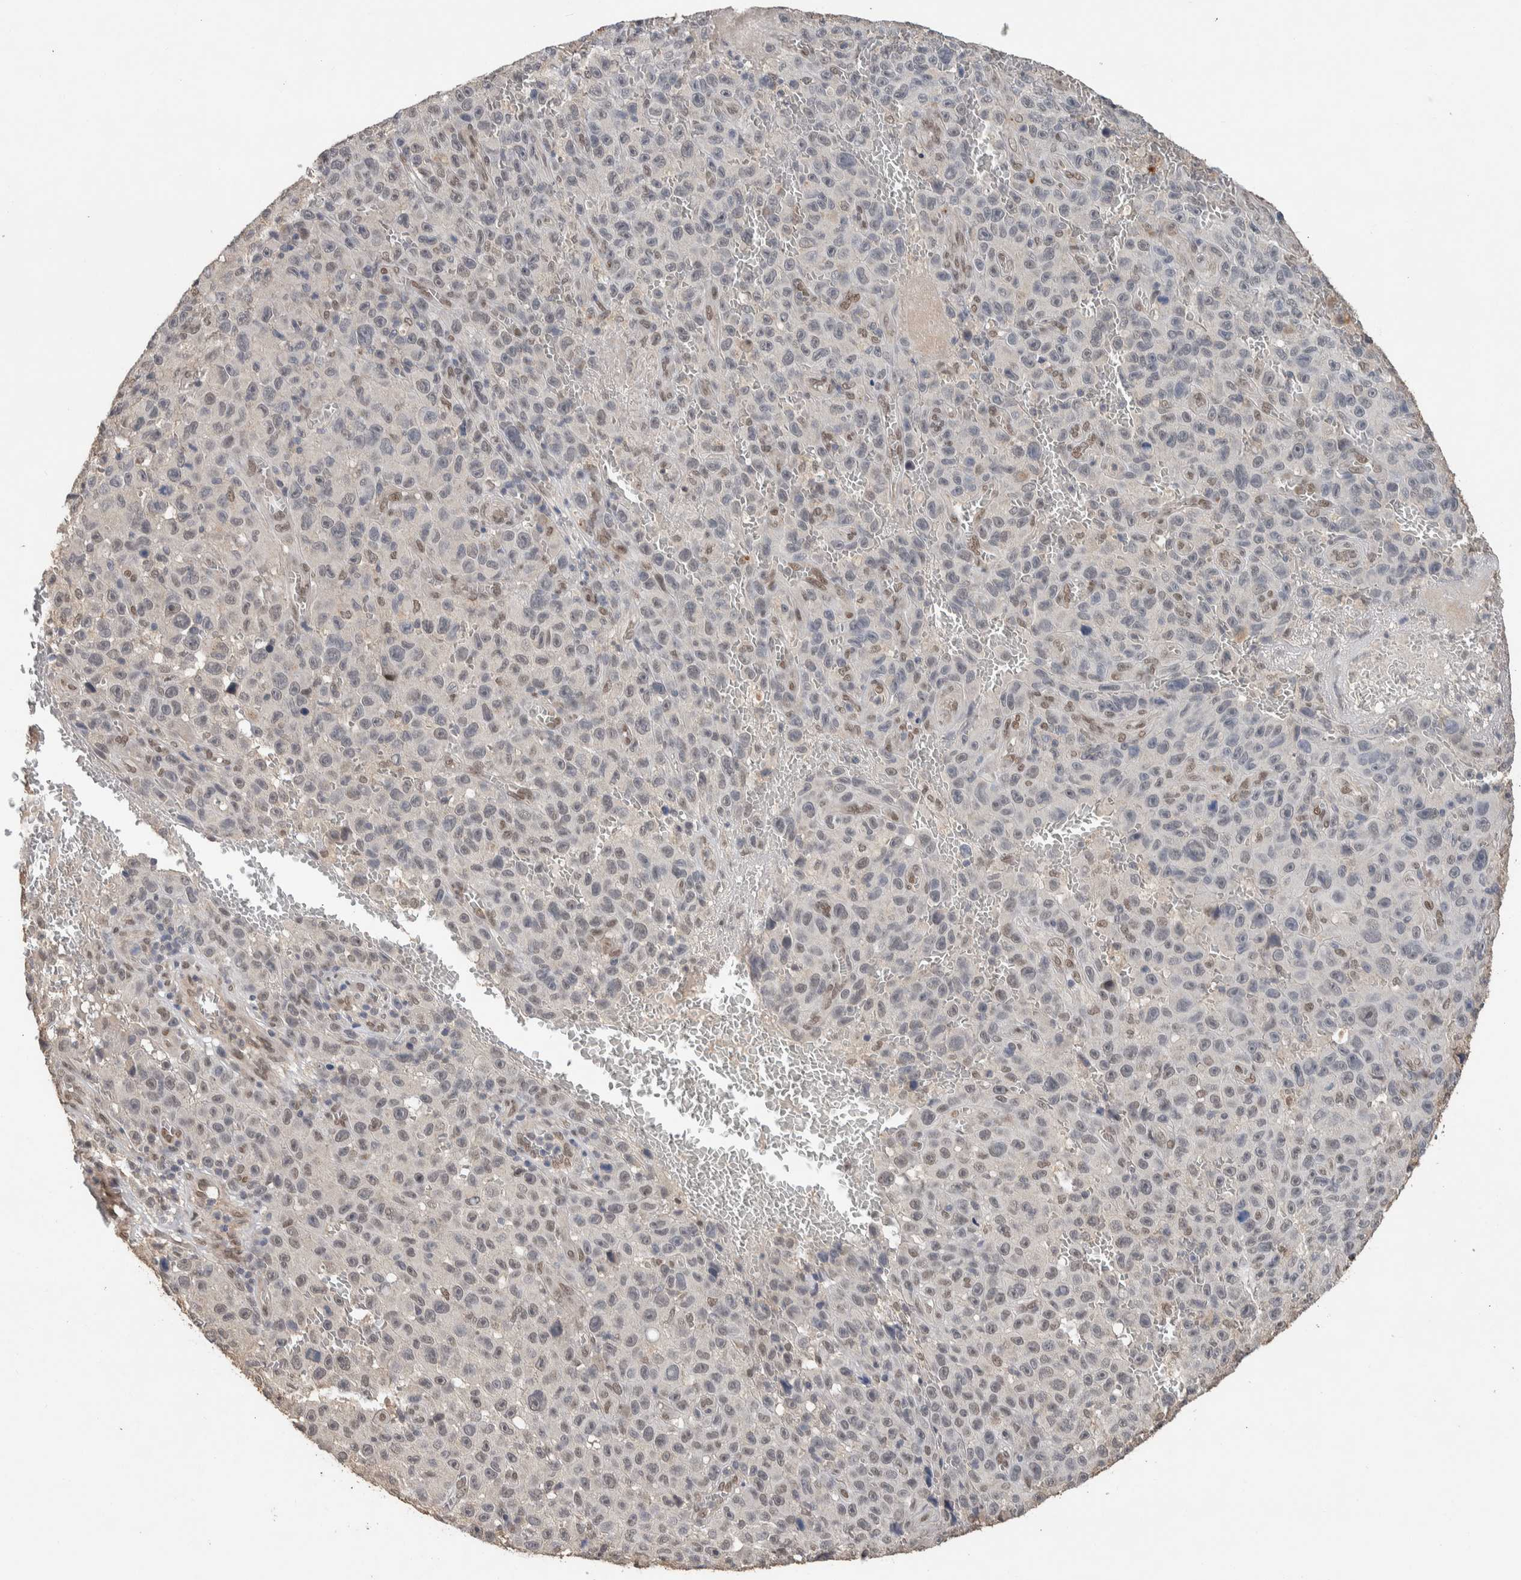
{"staining": {"intensity": "negative", "quantity": "none", "location": "none"}, "tissue": "melanoma", "cell_type": "Tumor cells", "image_type": "cancer", "snomed": [{"axis": "morphology", "description": "Malignant melanoma, NOS"}, {"axis": "topography", "description": "Skin"}], "caption": "High magnification brightfield microscopy of malignant melanoma stained with DAB (3,3'-diaminobenzidine) (brown) and counterstained with hematoxylin (blue): tumor cells show no significant staining. Brightfield microscopy of immunohistochemistry (IHC) stained with DAB (brown) and hematoxylin (blue), captured at high magnification.", "gene": "CYSRT1", "patient": {"sex": "female", "age": 82}}